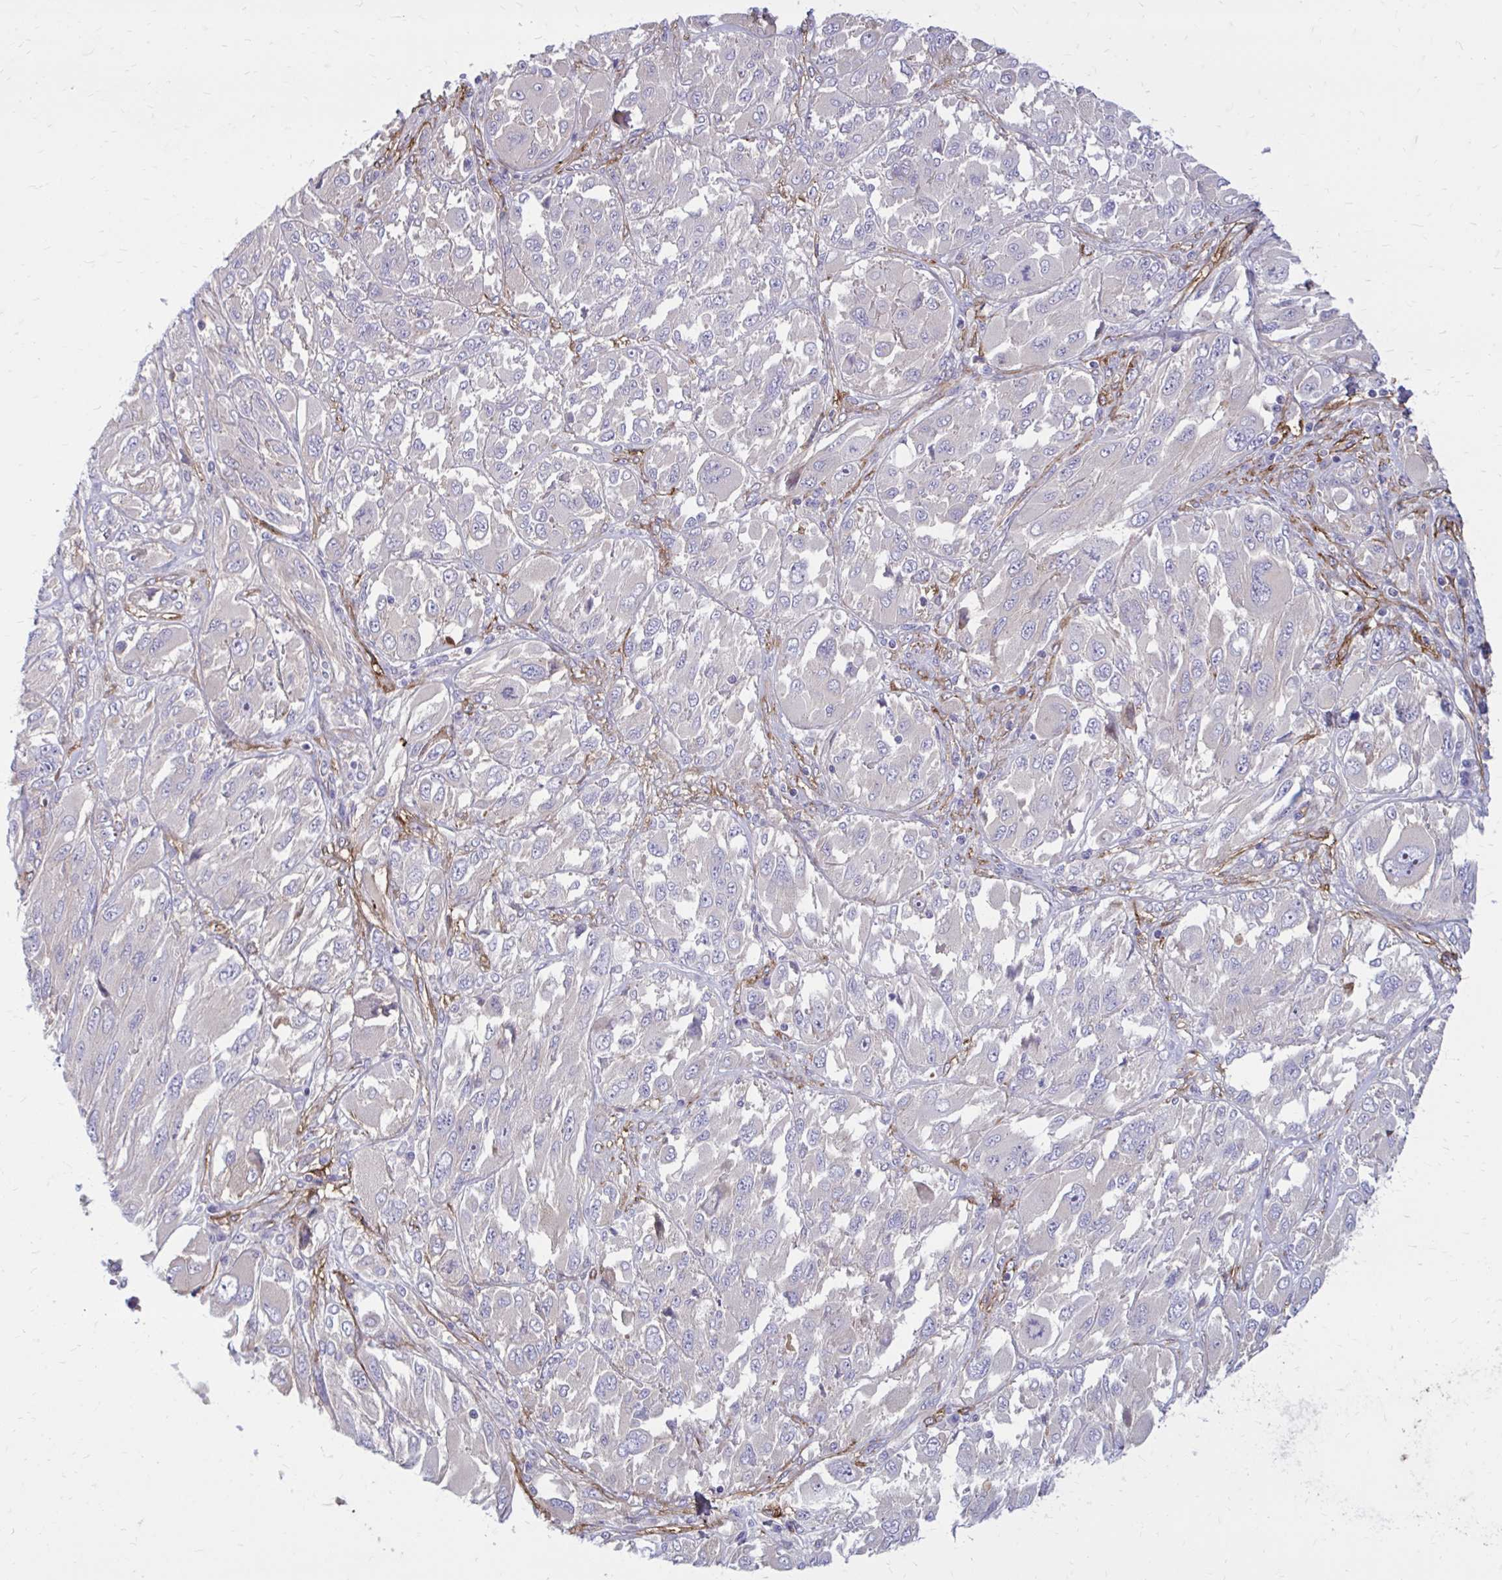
{"staining": {"intensity": "negative", "quantity": "none", "location": "none"}, "tissue": "melanoma", "cell_type": "Tumor cells", "image_type": "cancer", "snomed": [{"axis": "morphology", "description": "Malignant melanoma, NOS"}, {"axis": "topography", "description": "Skin"}], "caption": "The image shows no staining of tumor cells in malignant melanoma.", "gene": "FAP", "patient": {"sex": "female", "age": 91}}